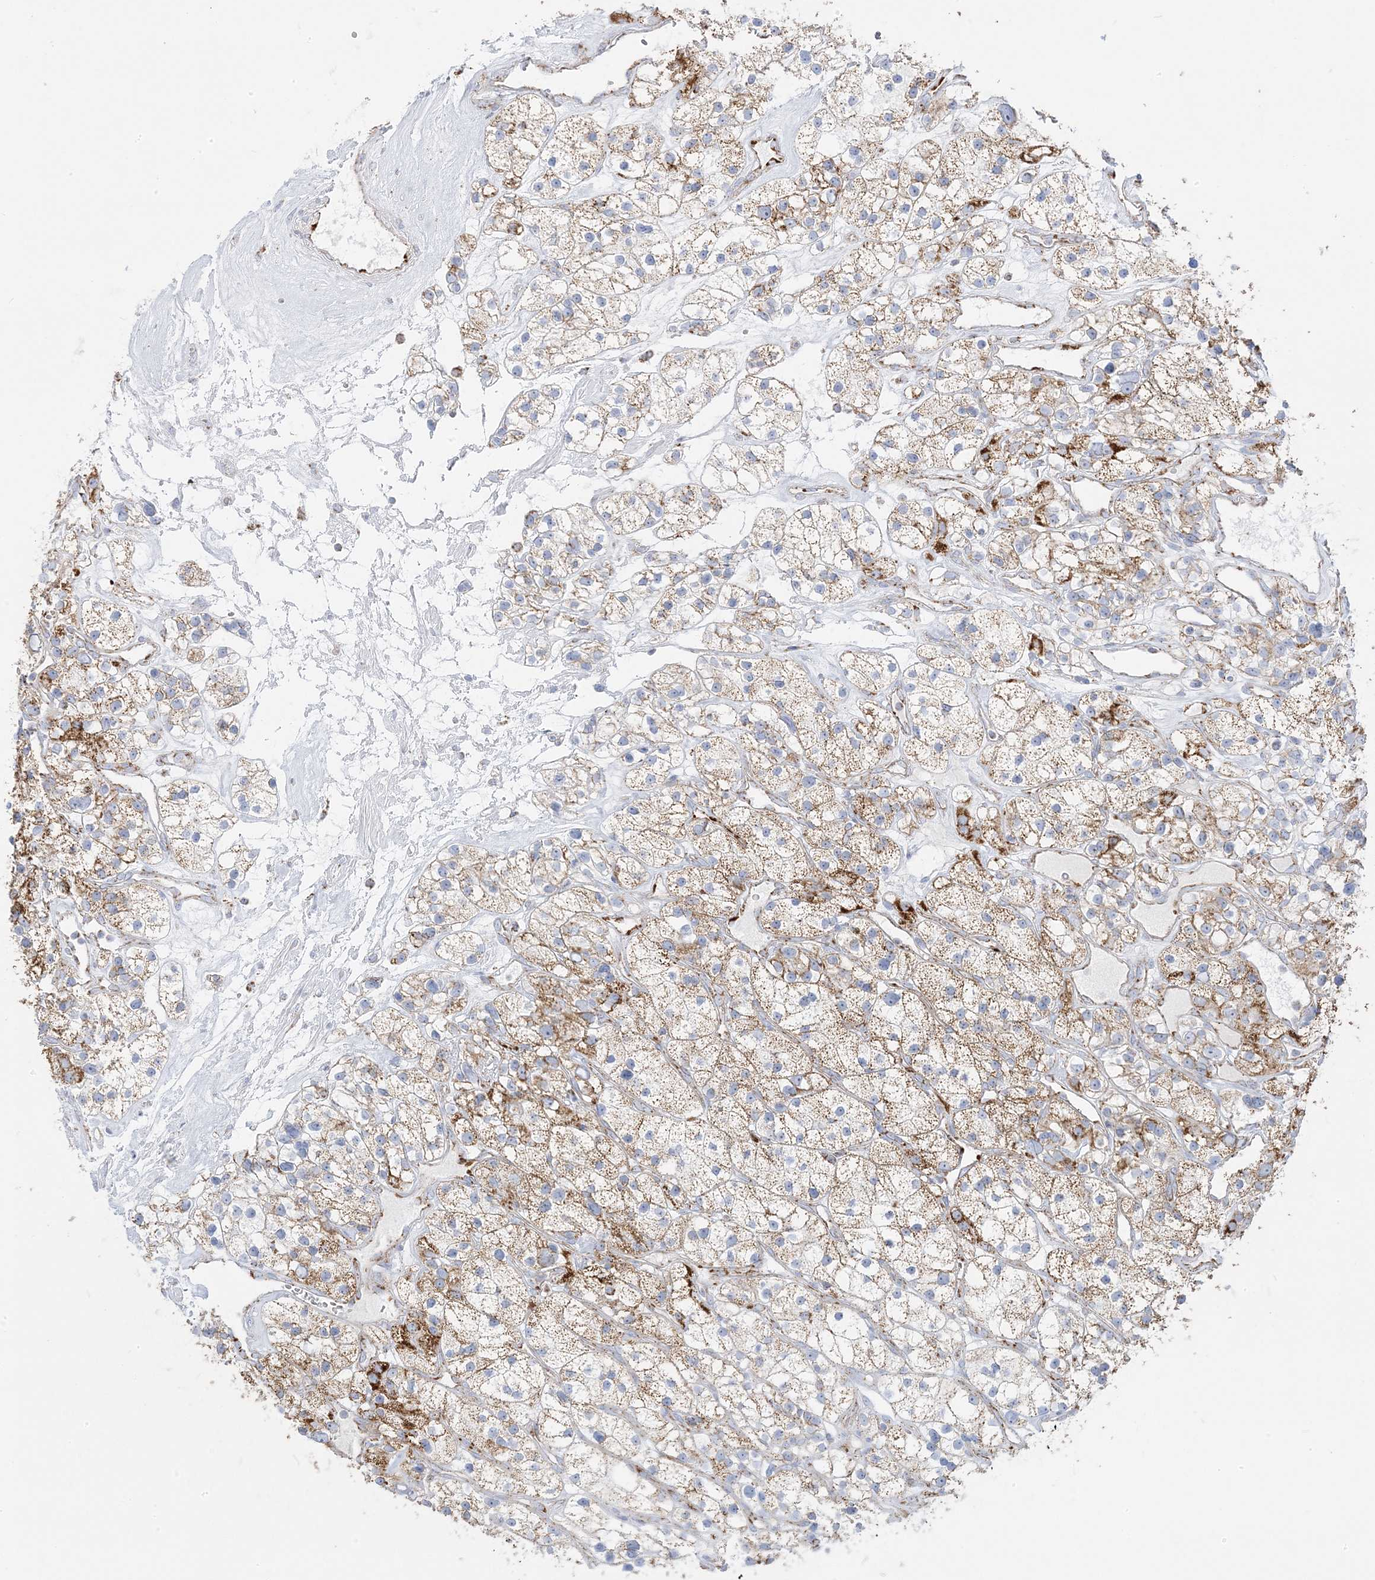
{"staining": {"intensity": "moderate", "quantity": "25%-75%", "location": "cytoplasmic/membranous"}, "tissue": "renal cancer", "cell_type": "Tumor cells", "image_type": "cancer", "snomed": [{"axis": "morphology", "description": "Adenocarcinoma, NOS"}, {"axis": "topography", "description": "Kidney"}], "caption": "A micrograph showing moderate cytoplasmic/membranous staining in about 25%-75% of tumor cells in renal cancer (adenocarcinoma), as visualized by brown immunohistochemical staining.", "gene": "PCCB", "patient": {"sex": "female", "age": 57}}